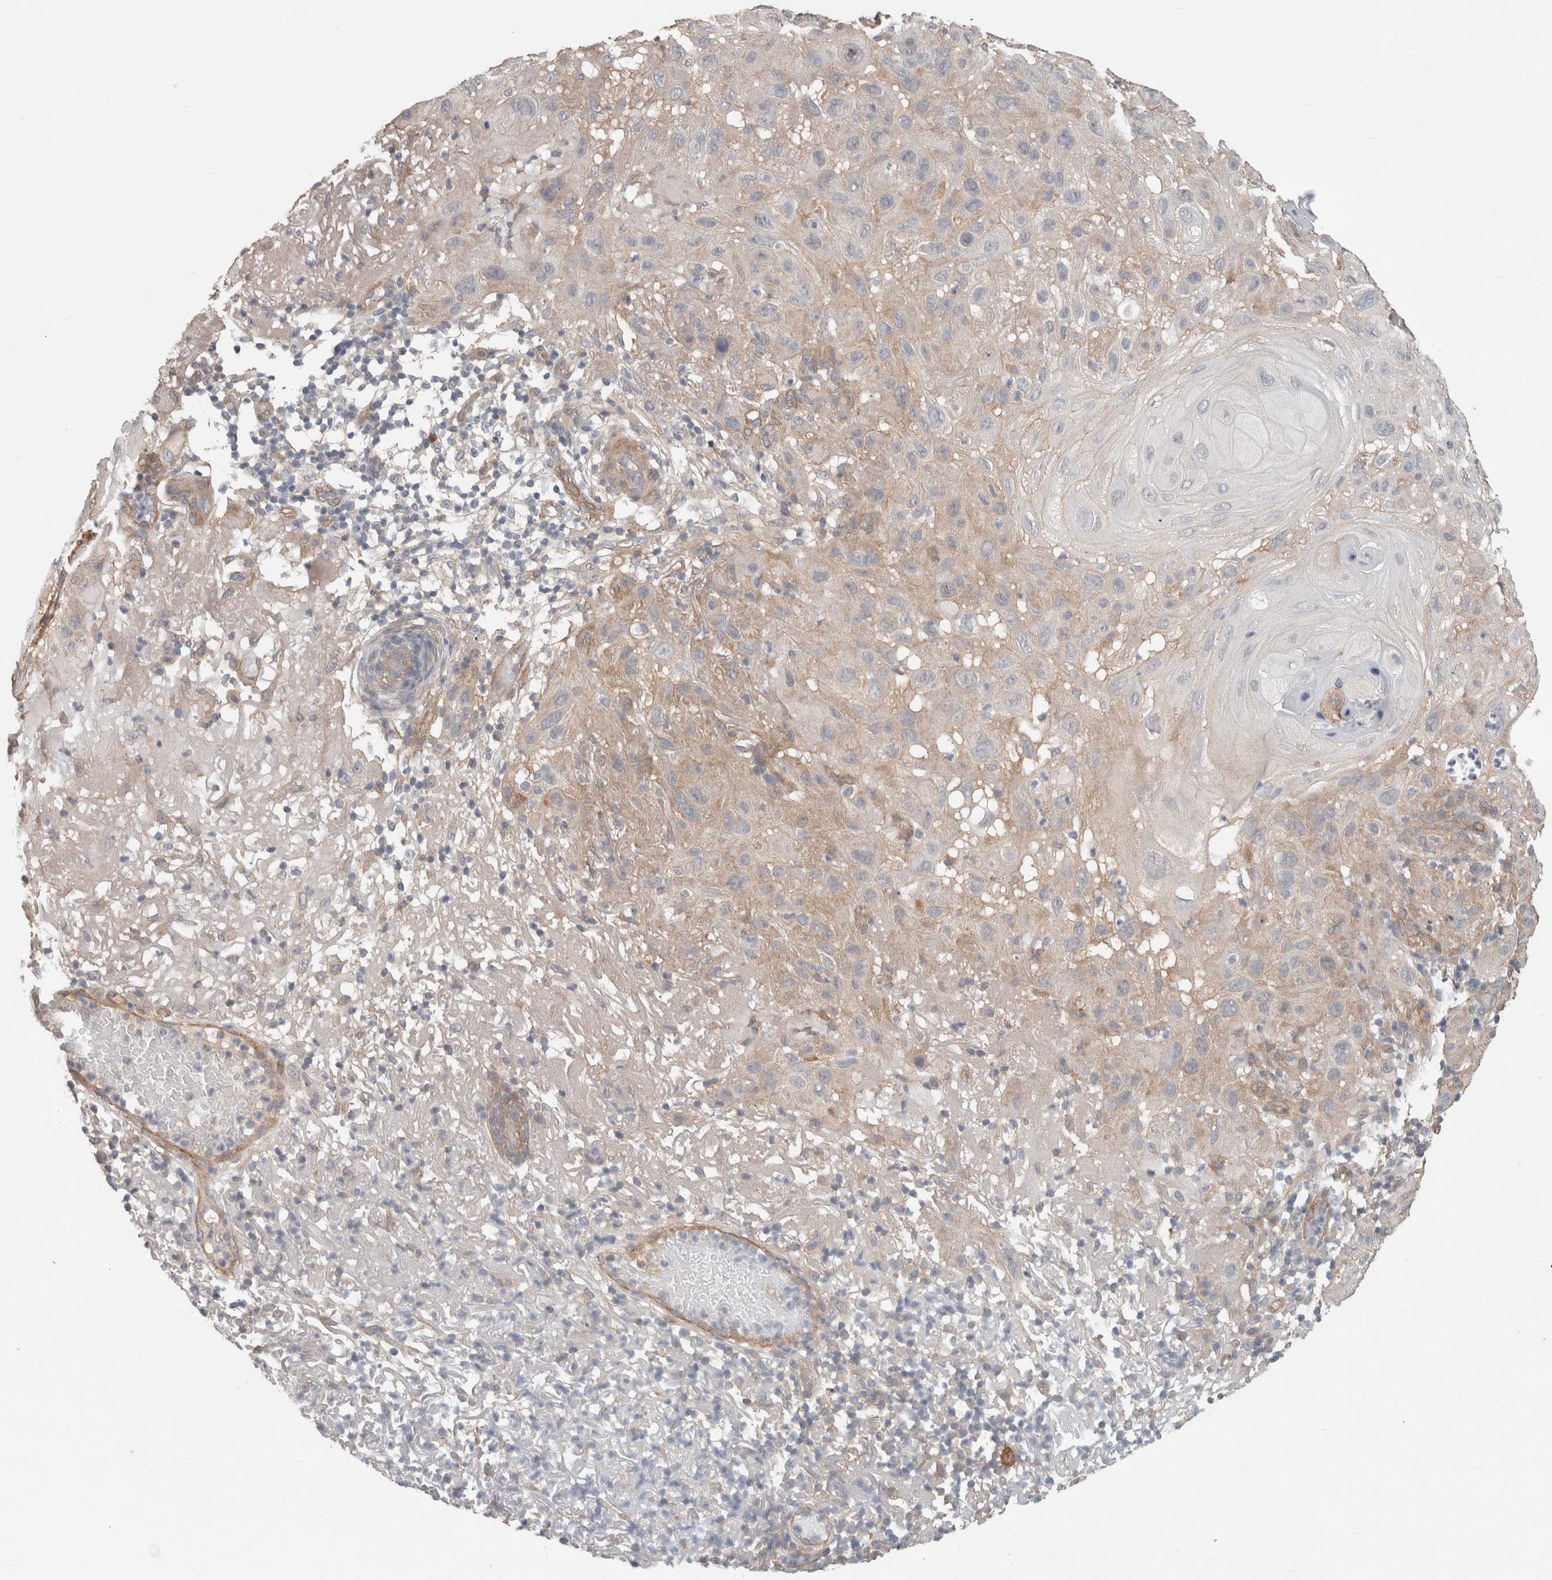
{"staining": {"intensity": "weak", "quantity": "<25%", "location": "cytoplasmic/membranous"}, "tissue": "skin cancer", "cell_type": "Tumor cells", "image_type": "cancer", "snomed": [{"axis": "morphology", "description": "Squamous cell carcinoma, NOS"}, {"axis": "topography", "description": "Skin"}], "caption": "High magnification brightfield microscopy of skin cancer stained with DAB (brown) and counterstained with hematoxylin (blue): tumor cells show no significant expression. (Stains: DAB (3,3'-diaminobenzidine) immunohistochemistry with hematoxylin counter stain, Microscopy: brightfield microscopy at high magnification).", "gene": "RASAL2", "patient": {"sex": "female", "age": 96}}